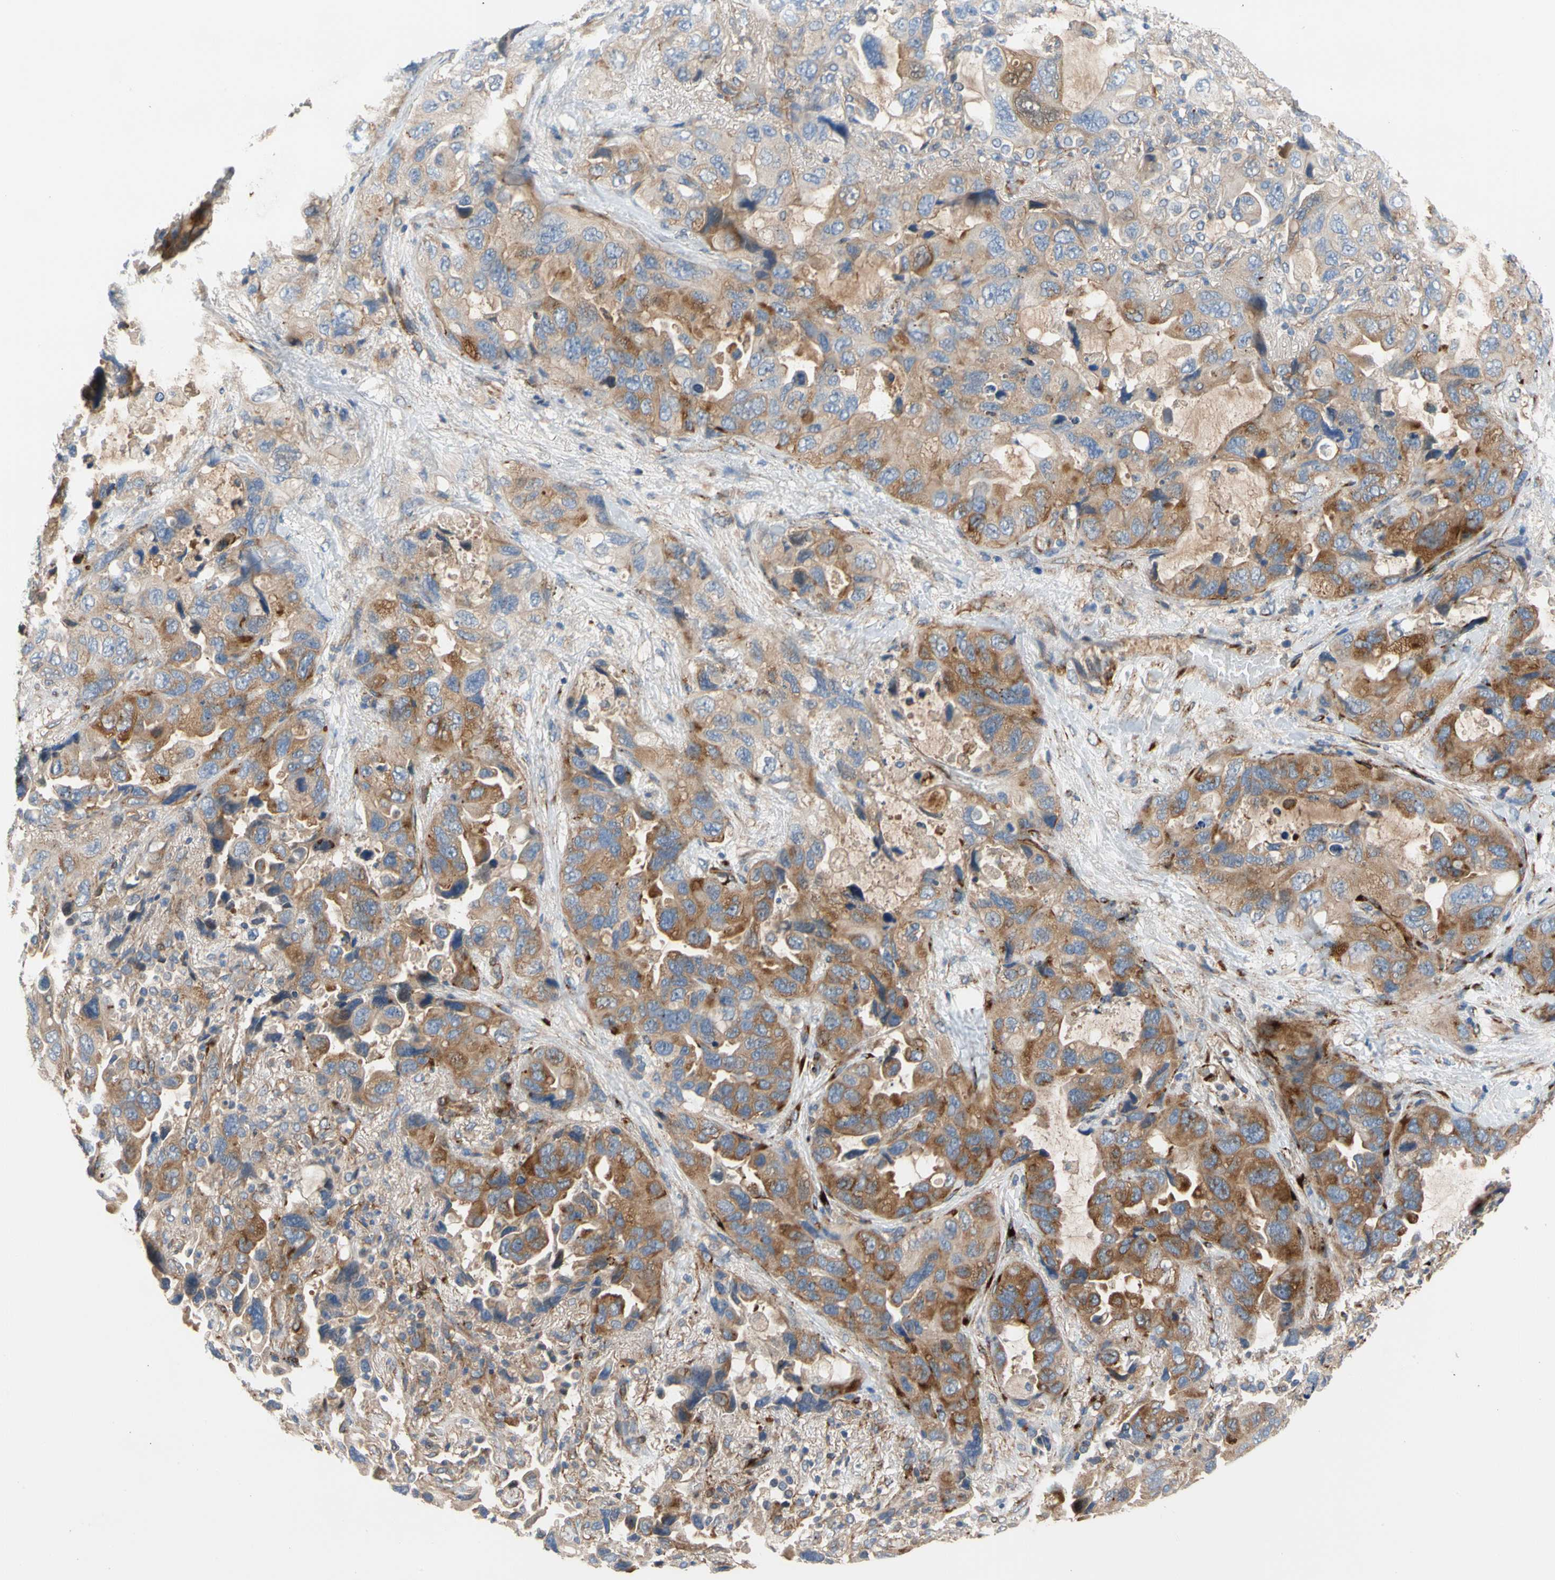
{"staining": {"intensity": "moderate", "quantity": ">75%", "location": "cytoplasmic/membranous"}, "tissue": "lung cancer", "cell_type": "Tumor cells", "image_type": "cancer", "snomed": [{"axis": "morphology", "description": "Squamous cell carcinoma, NOS"}, {"axis": "topography", "description": "Lung"}], "caption": "A brown stain labels moderate cytoplasmic/membranous expression of a protein in human lung cancer (squamous cell carcinoma) tumor cells.", "gene": "ENTREP3", "patient": {"sex": "female", "age": 73}}